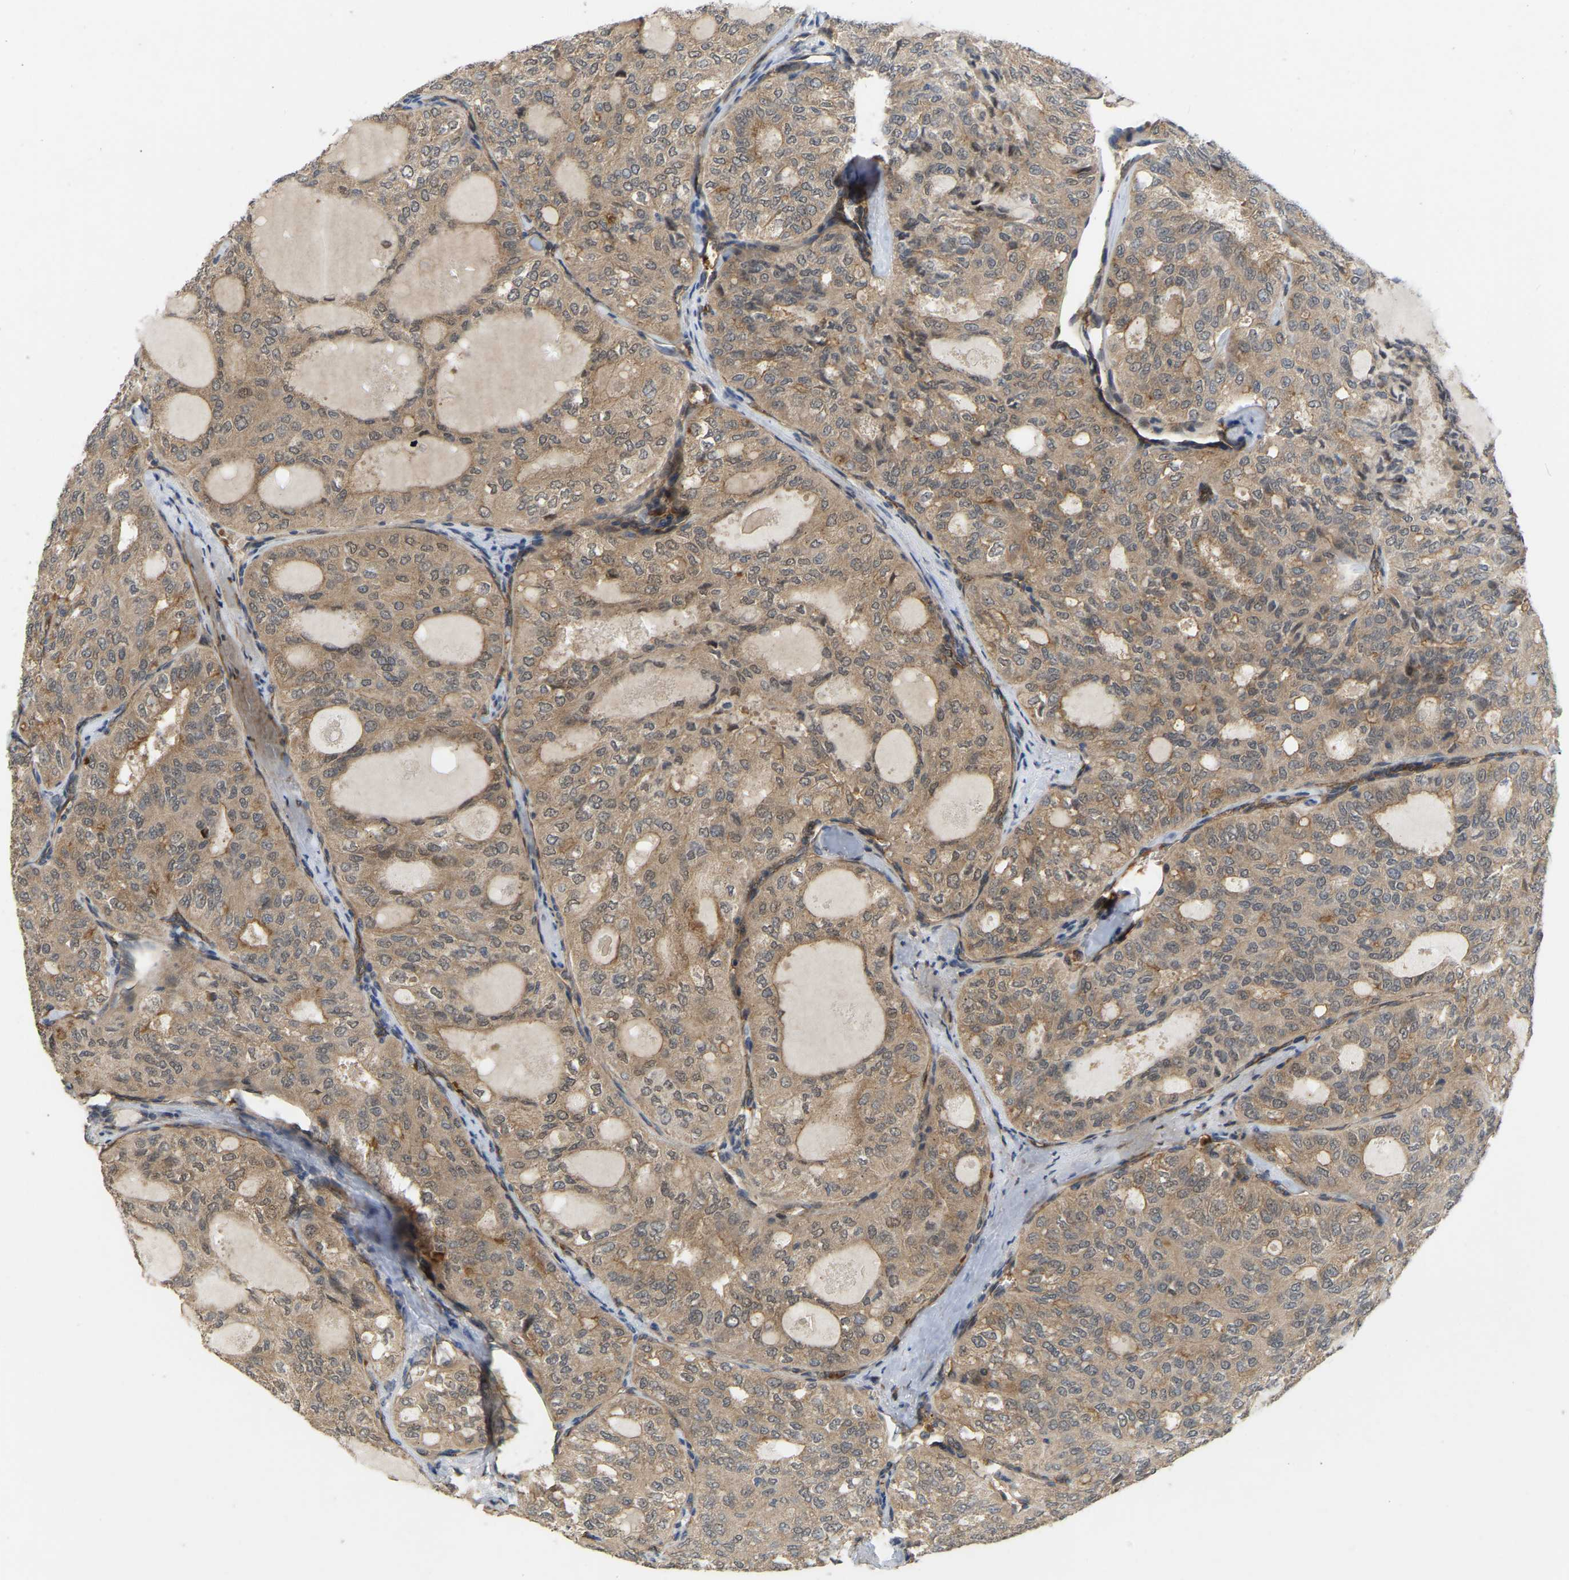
{"staining": {"intensity": "moderate", "quantity": ">75%", "location": "cytoplasmic/membranous"}, "tissue": "thyroid cancer", "cell_type": "Tumor cells", "image_type": "cancer", "snomed": [{"axis": "morphology", "description": "Follicular adenoma carcinoma, NOS"}, {"axis": "topography", "description": "Thyroid gland"}], "caption": "Thyroid follicular adenoma carcinoma stained with DAB (3,3'-diaminobenzidine) IHC reveals medium levels of moderate cytoplasmic/membranous positivity in approximately >75% of tumor cells.", "gene": "LIMK2", "patient": {"sex": "male", "age": 75}}